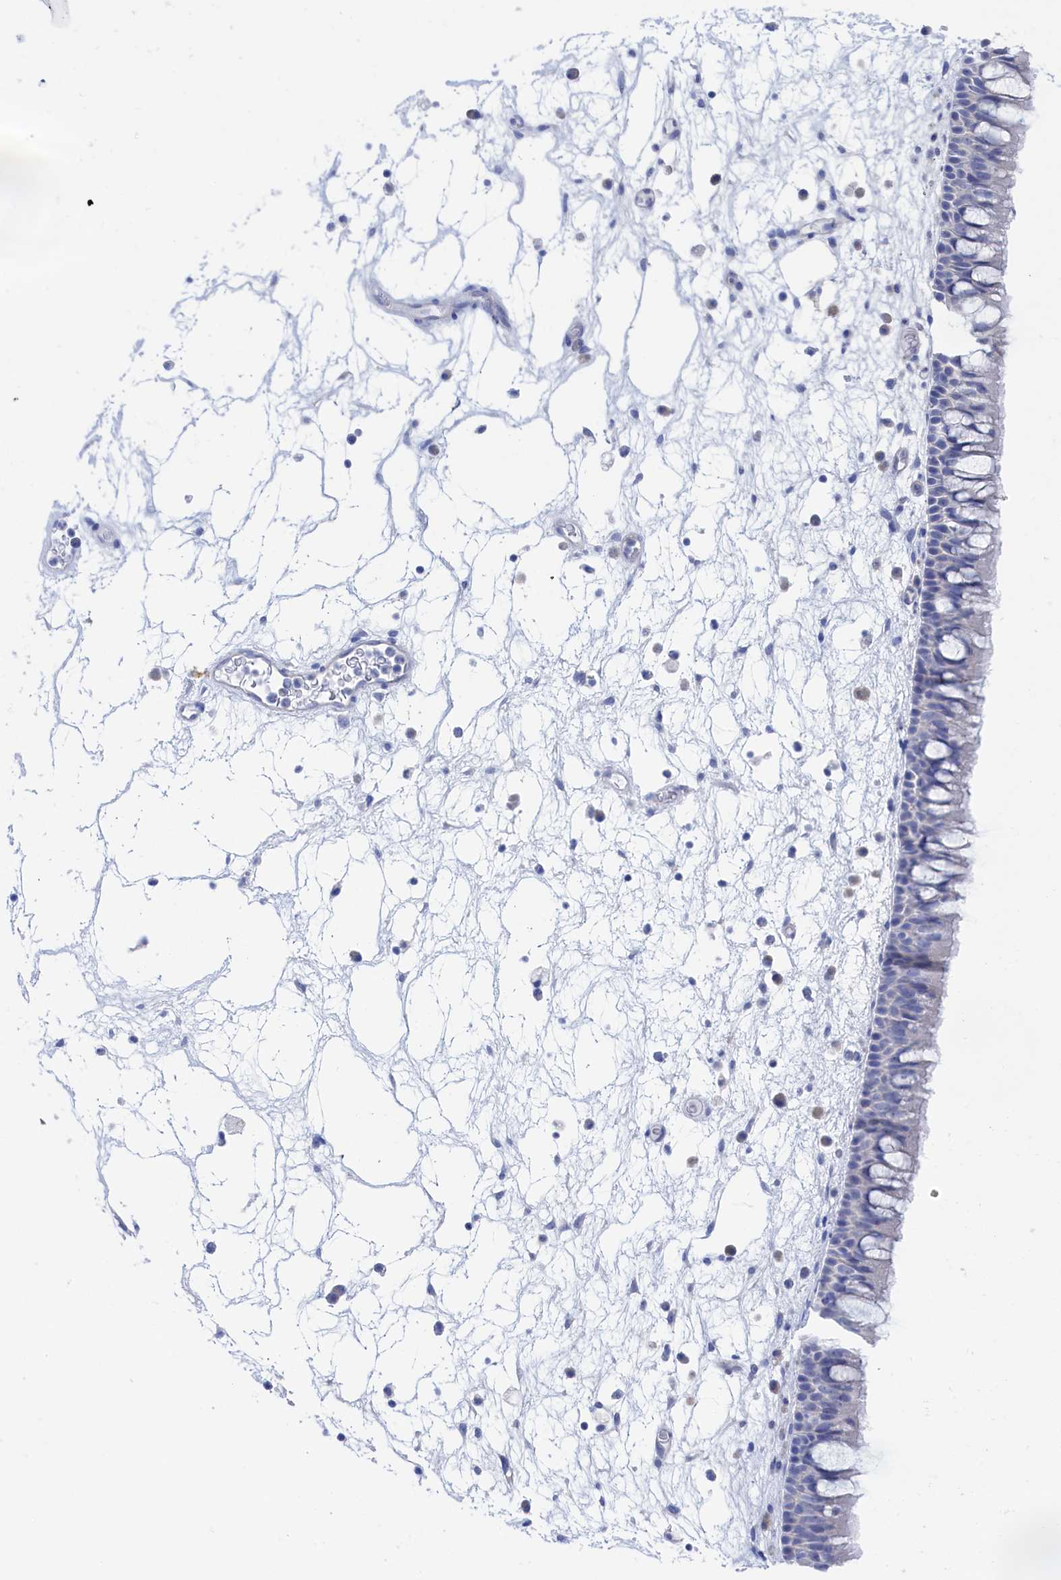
{"staining": {"intensity": "negative", "quantity": "none", "location": "none"}, "tissue": "nasopharynx", "cell_type": "Respiratory epithelial cells", "image_type": "normal", "snomed": [{"axis": "morphology", "description": "Normal tissue, NOS"}, {"axis": "morphology", "description": "Inflammation, NOS"}, {"axis": "morphology", "description": "Malignant melanoma, Metastatic site"}, {"axis": "topography", "description": "Nasopharynx"}], "caption": "IHC photomicrograph of benign nasopharynx: nasopharynx stained with DAB (3,3'-diaminobenzidine) reveals no significant protein expression in respiratory epithelial cells.", "gene": "TMOD2", "patient": {"sex": "male", "age": 70}}